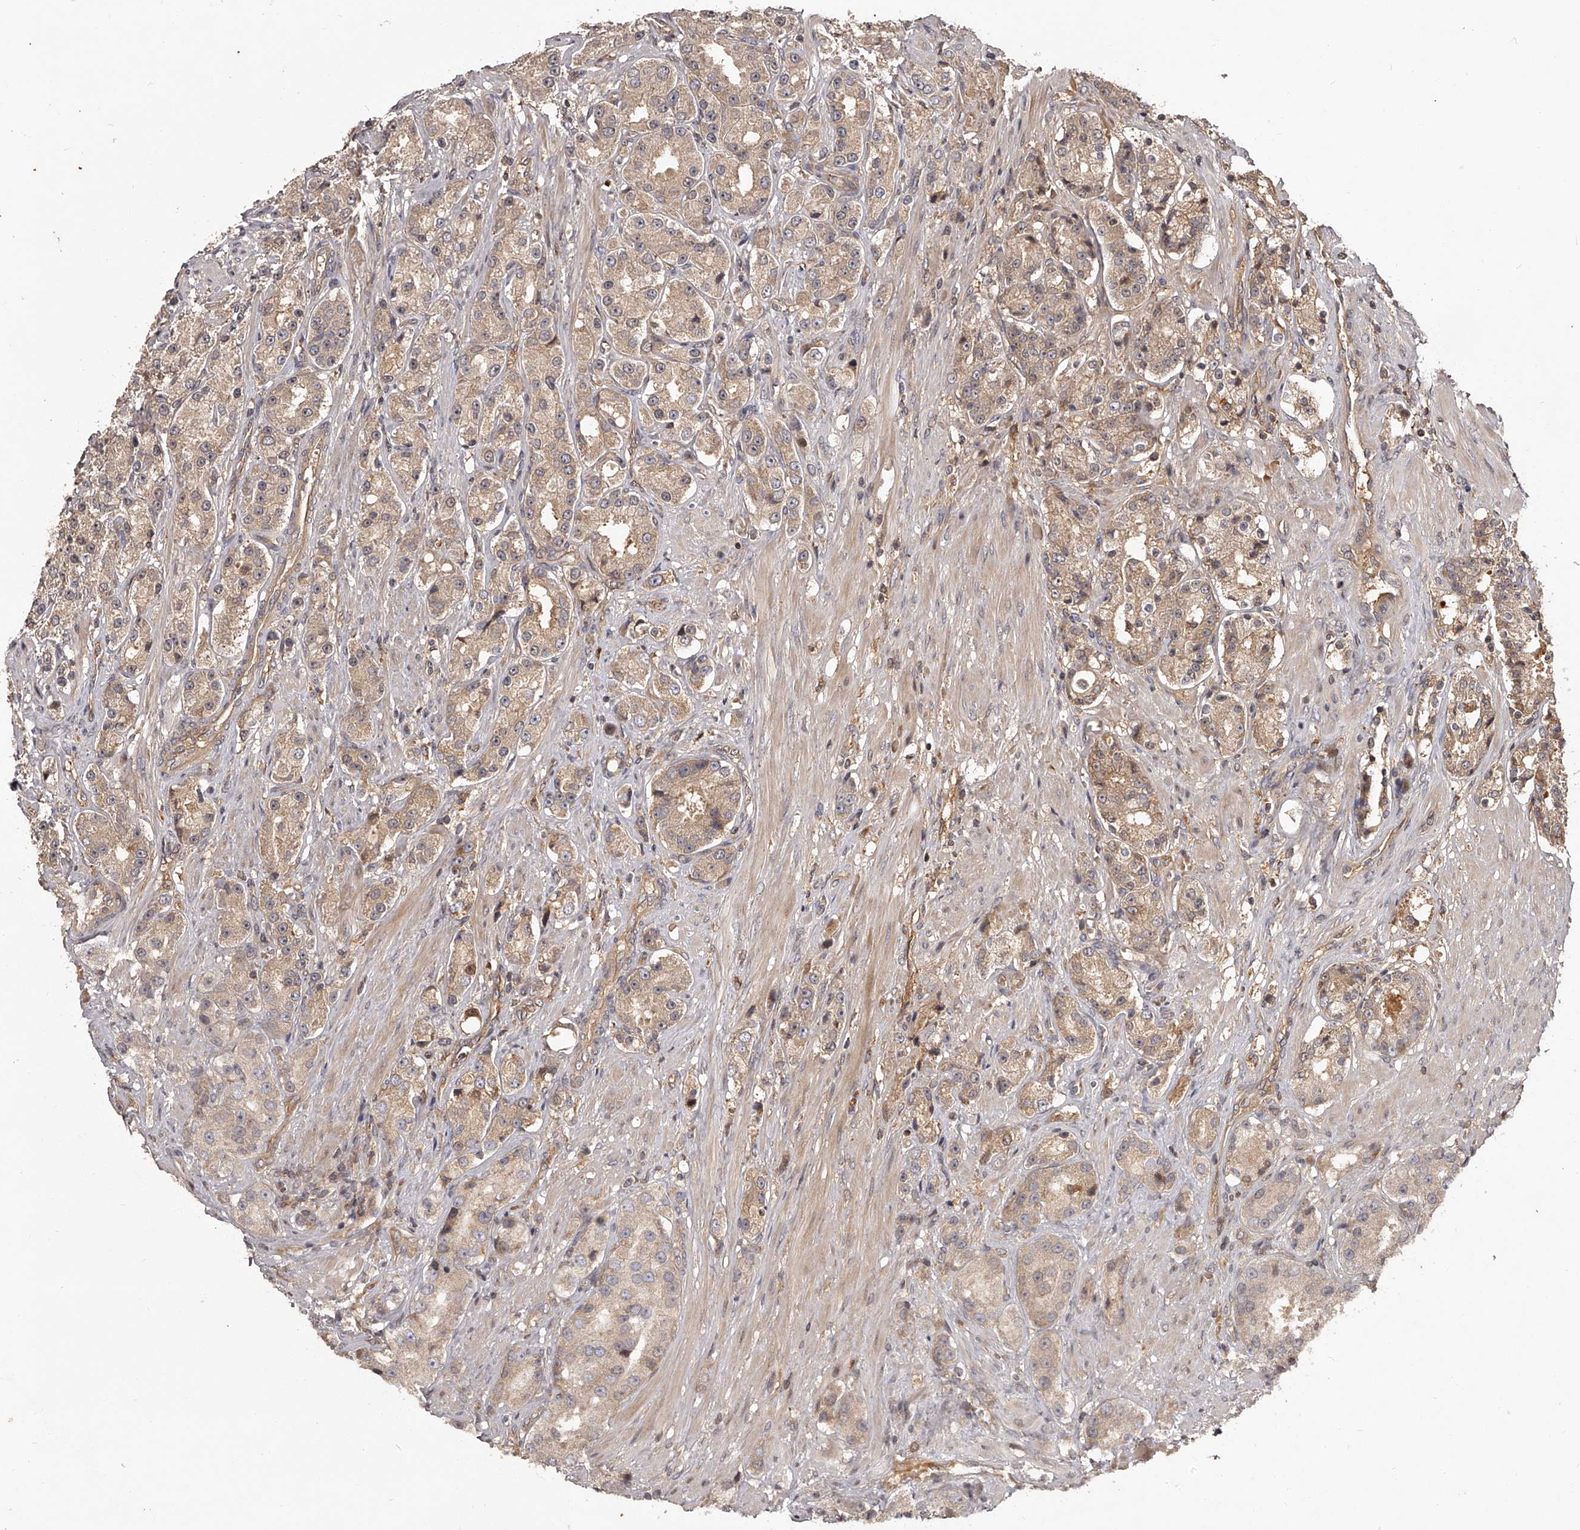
{"staining": {"intensity": "weak", "quantity": ">75%", "location": "cytoplasmic/membranous"}, "tissue": "prostate cancer", "cell_type": "Tumor cells", "image_type": "cancer", "snomed": [{"axis": "morphology", "description": "Adenocarcinoma, High grade"}, {"axis": "topography", "description": "Prostate"}], "caption": "High-magnification brightfield microscopy of prostate cancer stained with DAB (3,3'-diaminobenzidine) (brown) and counterstained with hematoxylin (blue). tumor cells exhibit weak cytoplasmic/membranous staining is appreciated in about>75% of cells.", "gene": "CRYZL1", "patient": {"sex": "male", "age": 60}}